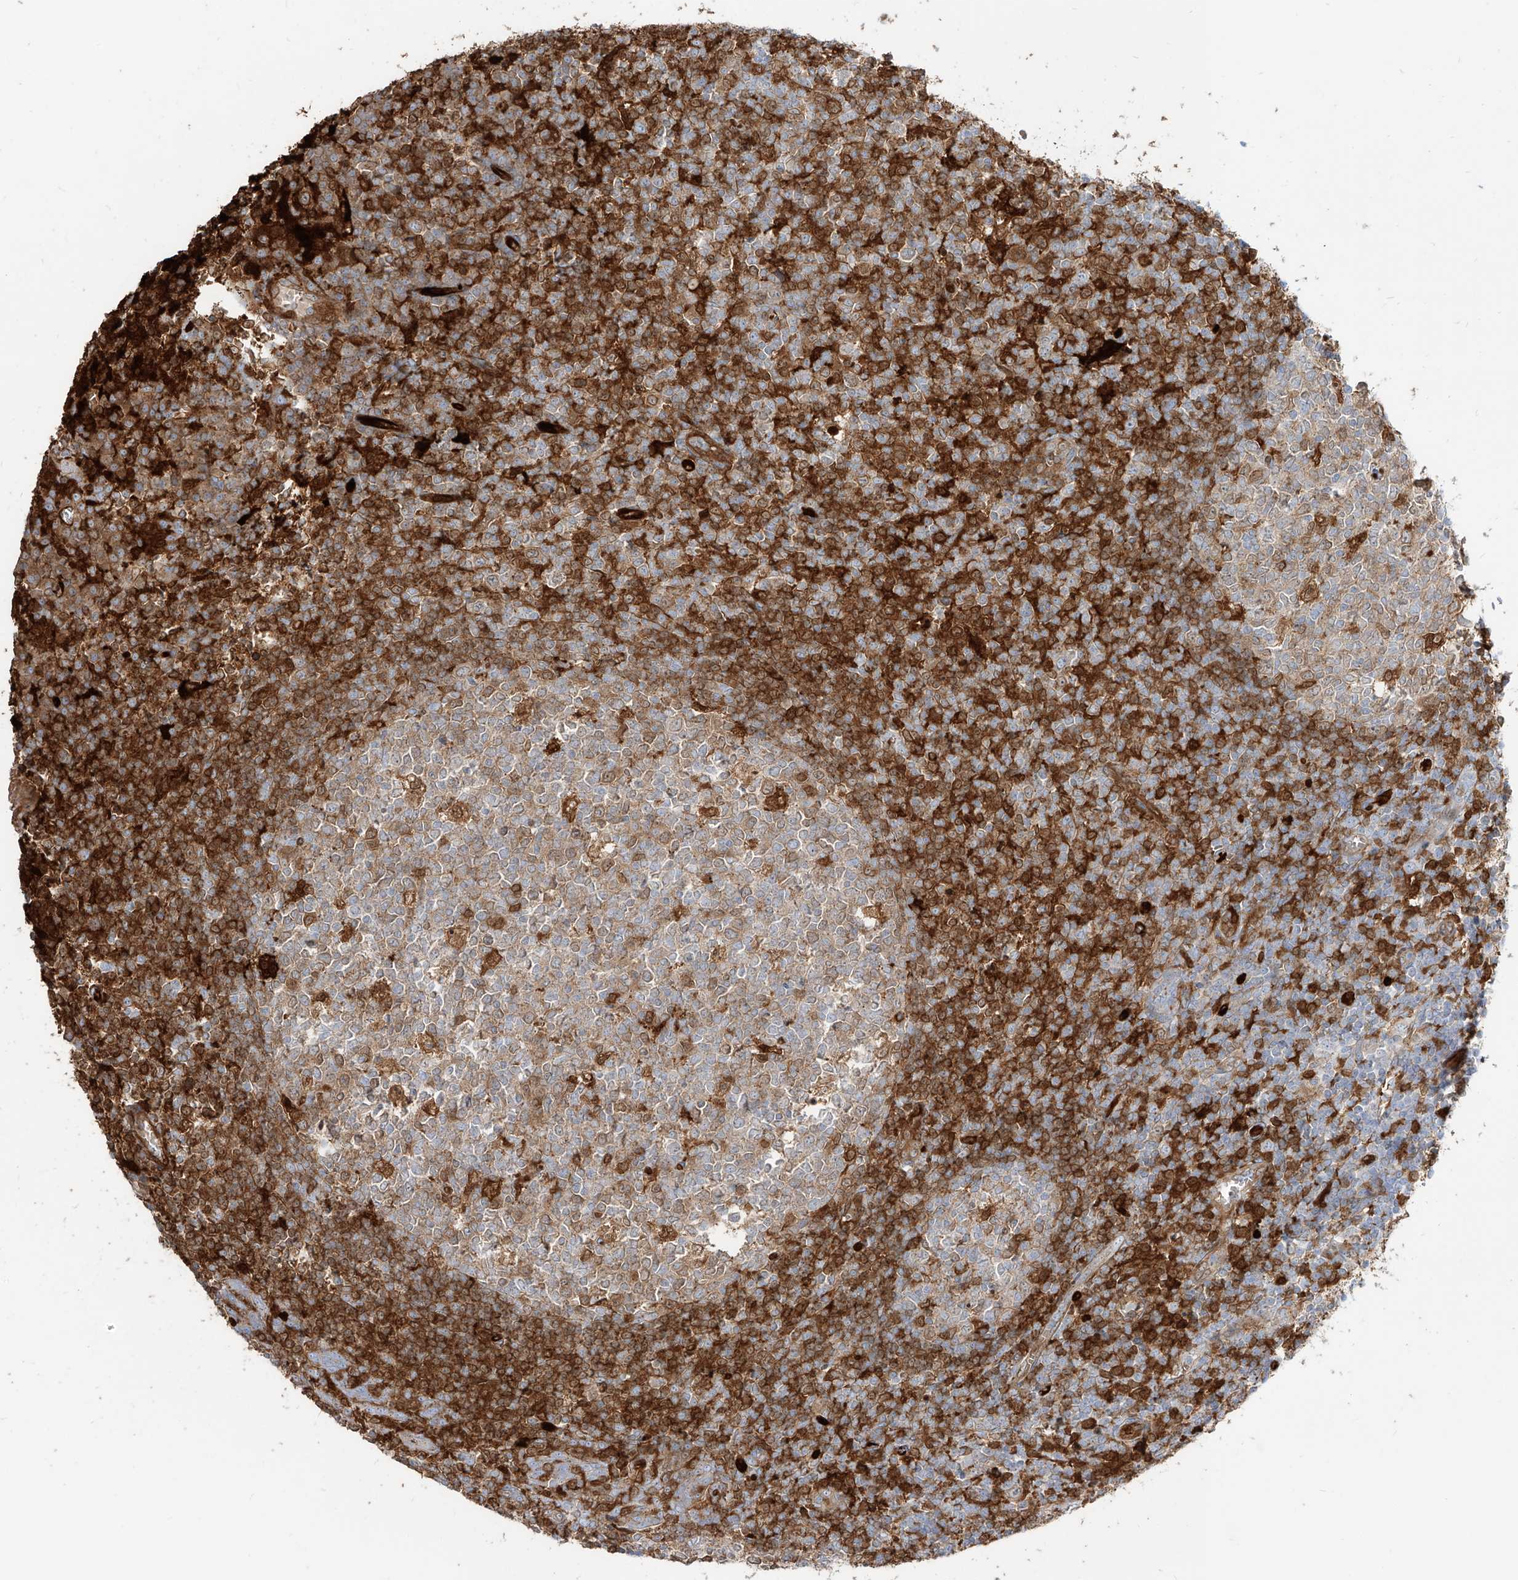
{"staining": {"intensity": "moderate", "quantity": "<25%", "location": "cytoplasmic/membranous"}, "tissue": "tonsil", "cell_type": "Germinal center cells", "image_type": "normal", "snomed": [{"axis": "morphology", "description": "Normal tissue, NOS"}, {"axis": "topography", "description": "Tonsil"}], "caption": "Protein expression by immunohistochemistry shows moderate cytoplasmic/membranous positivity in approximately <25% of germinal center cells in unremarkable tonsil.", "gene": "KYNU", "patient": {"sex": "female", "age": 19}}